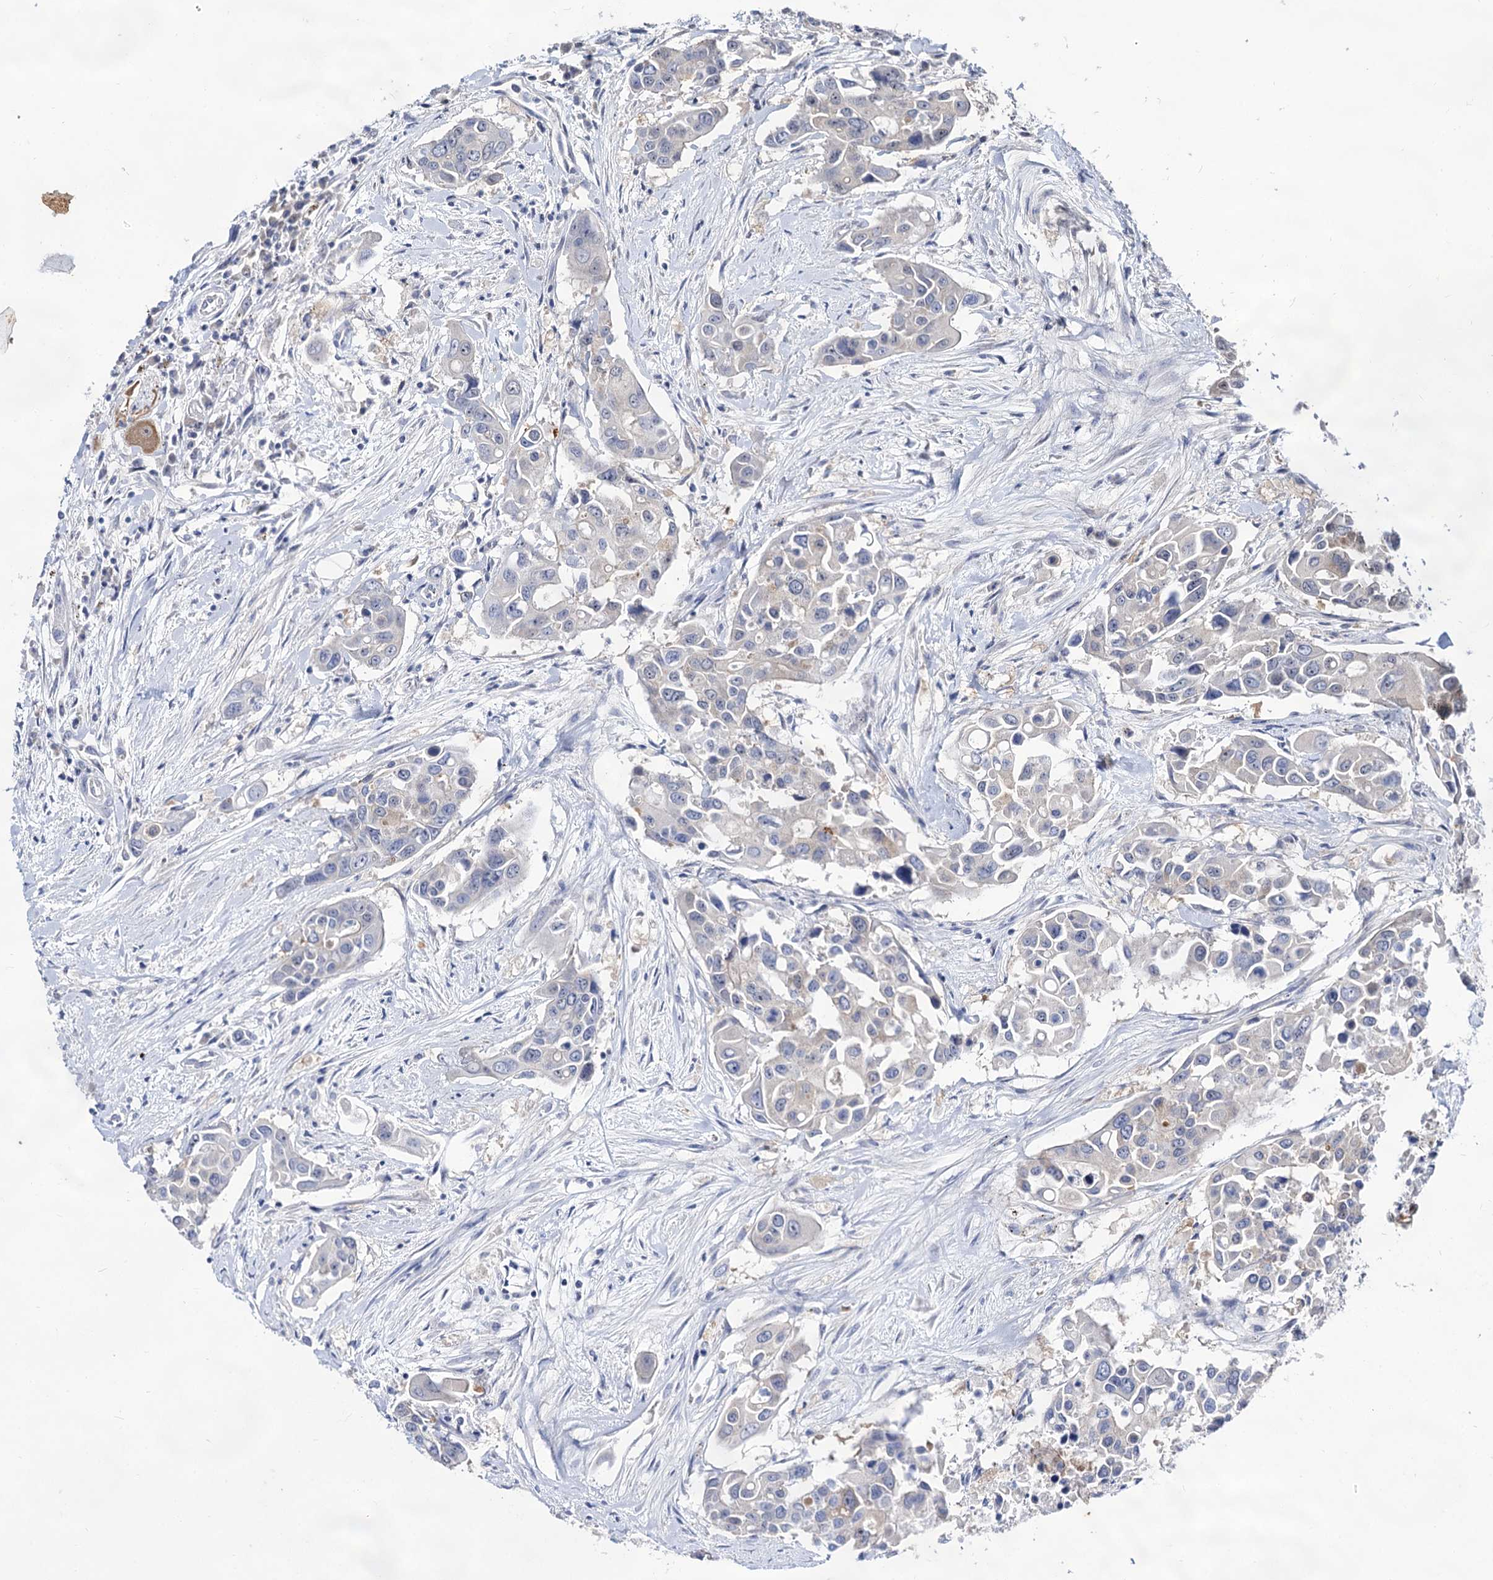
{"staining": {"intensity": "negative", "quantity": "none", "location": "none"}, "tissue": "colorectal cancer", "cell_type": "Tumor cells", "image_type": "cancer", "snomed": [{"axis": "morphology", "description": "Adenocarcinoma, NOS"}, {"axis": "topography", "description": "Colon"}], "caption": "DAB immunohistochemical staining of colorectal adenocarcinoma shows no significant staining in tumor cells.", "gene": "ARFIP2", "patient": {"sex": "male", "age": 77}}